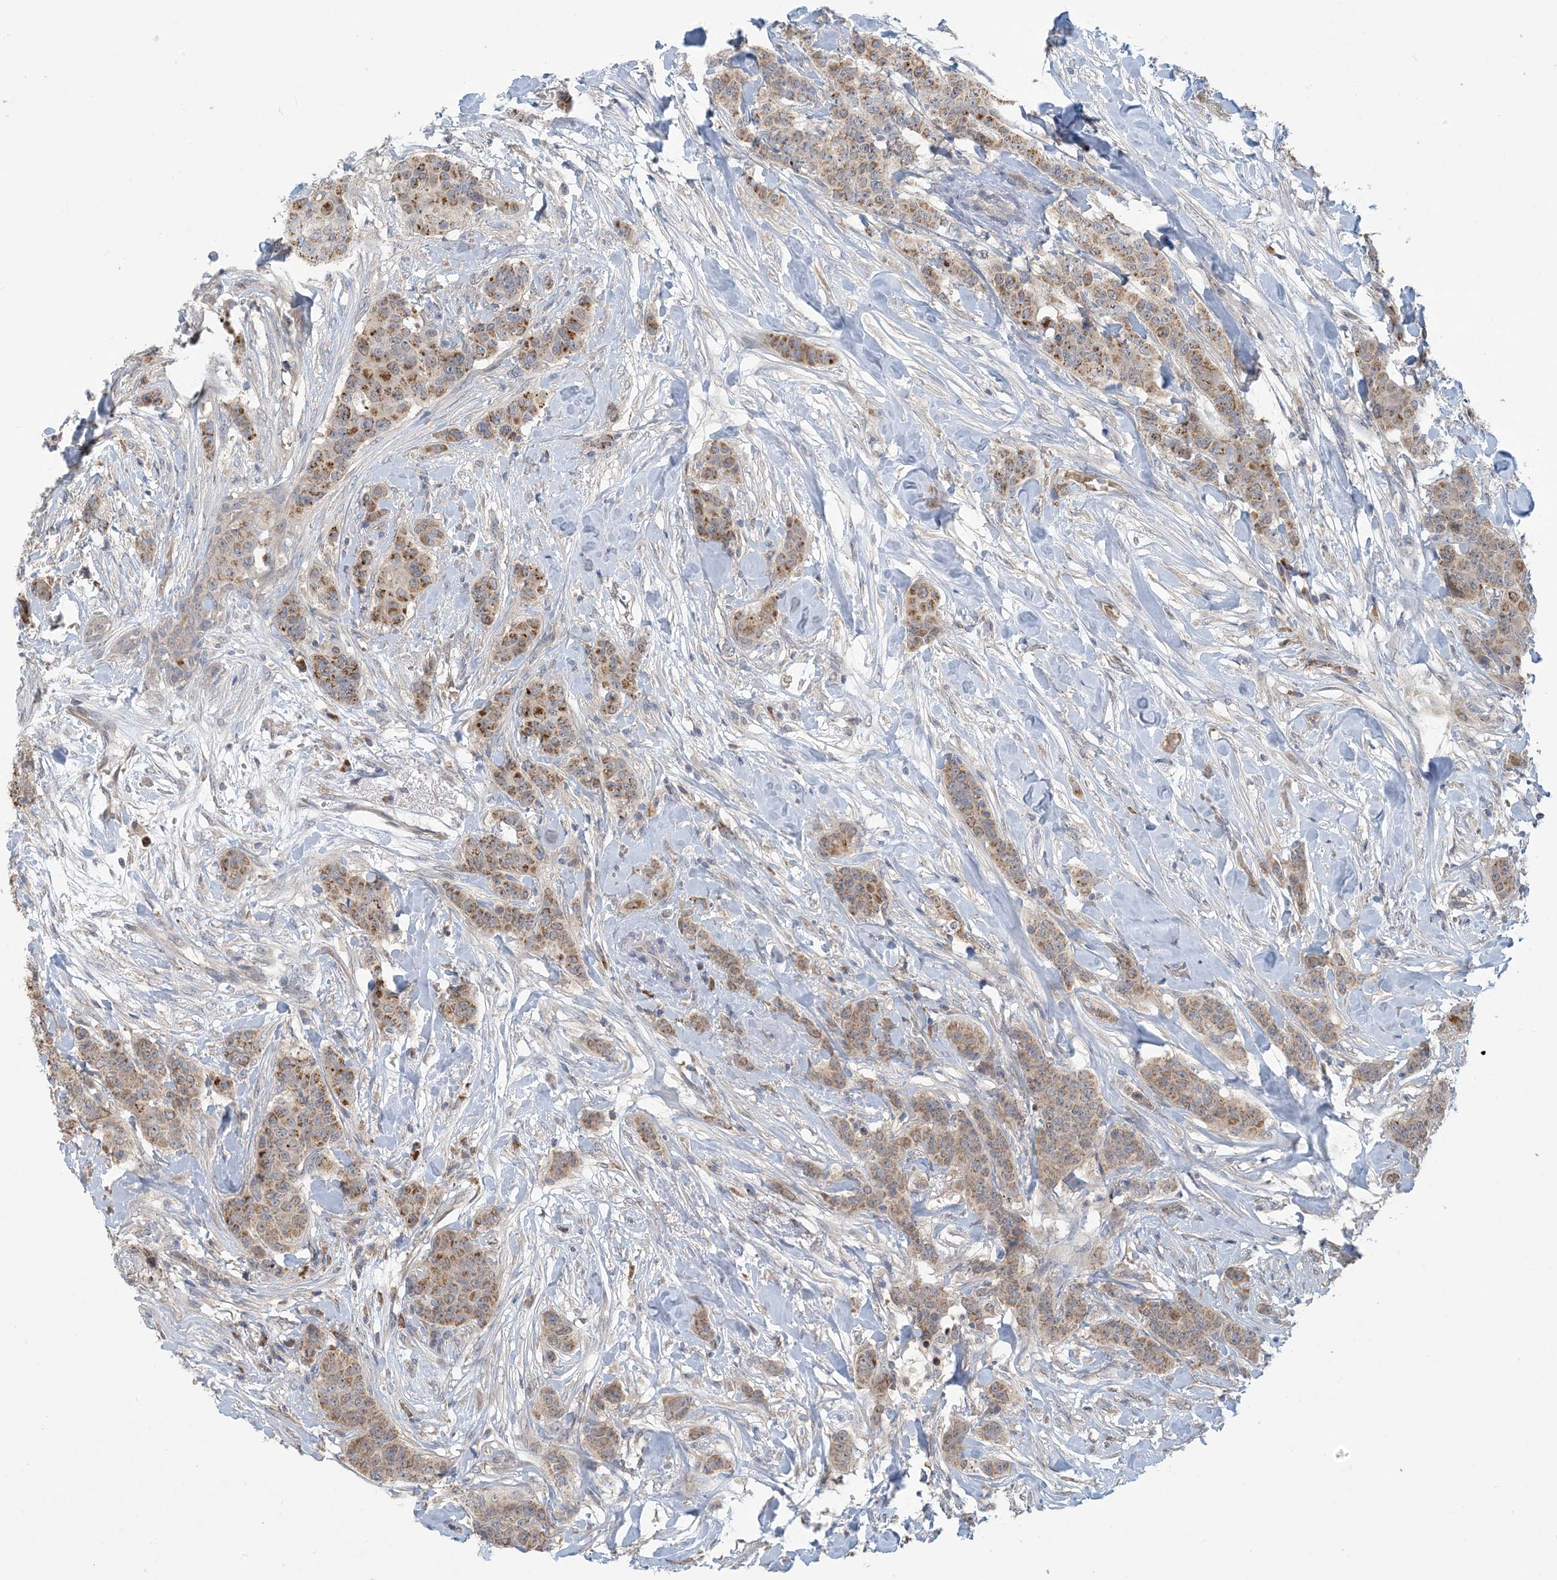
{"staining": {"intensity": "moderate", "quantity": ">75%", "location": "cytoplasmic/membranous"}, "tissue": "breast cancer", "cell_type": "Tumor cells", "image_type": "cancer", "snomed": [{"axis": "morphology", "description": "Duct carcinoma"}, {"axis": "topography", "description": "Breast"}], "caption": "Infiltrating ductal carcinoma (breast) stained with IHC exhibits moderate cytoplasmic/membranous expression in about >75% of tumor cells.", "gene": "PUSL1", "patient": {"sex": "female", "age": 40}}